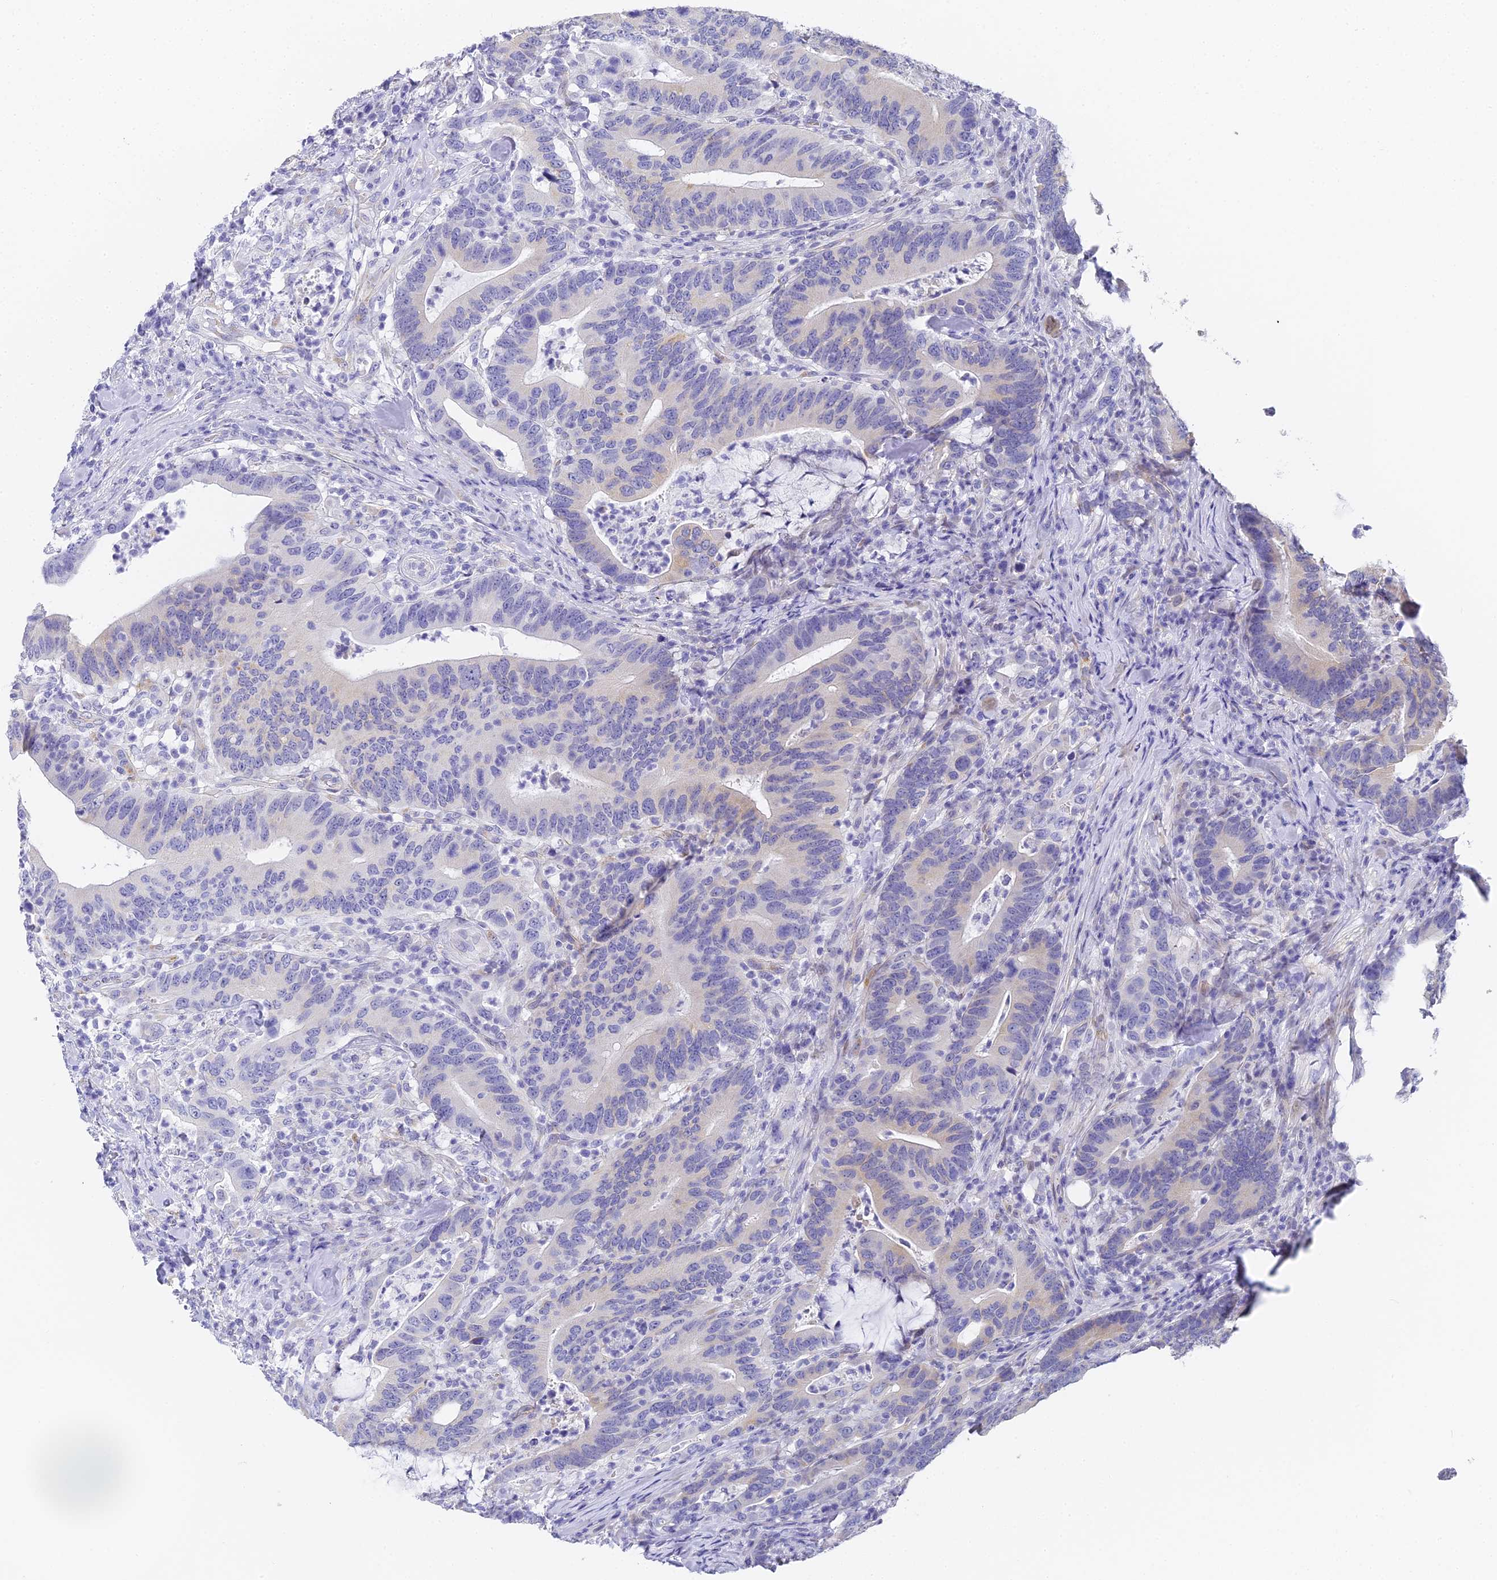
{"staining": {"intensity": "weak", "quantity": "<25%", "location": "cytoplasmic/membranous"}, "tissue": "colorectal cancer", "cell_type": "Tumor cells", "image_type": "cancer", "snomed": [{"axis": "morphology", "description": "Adenocarcinoma, NOS"}, {"axis": "topography", "description": "Colon"}], "caption": "IHC photomicrograph of neoplastic tissue: human colorectal cancer stained with DAB (3,3'-diaminobenzidine) shows no significant protein expression in tumor cells.", "gene": "GJA1", "patient": {"sex": "female", "age": 66}}